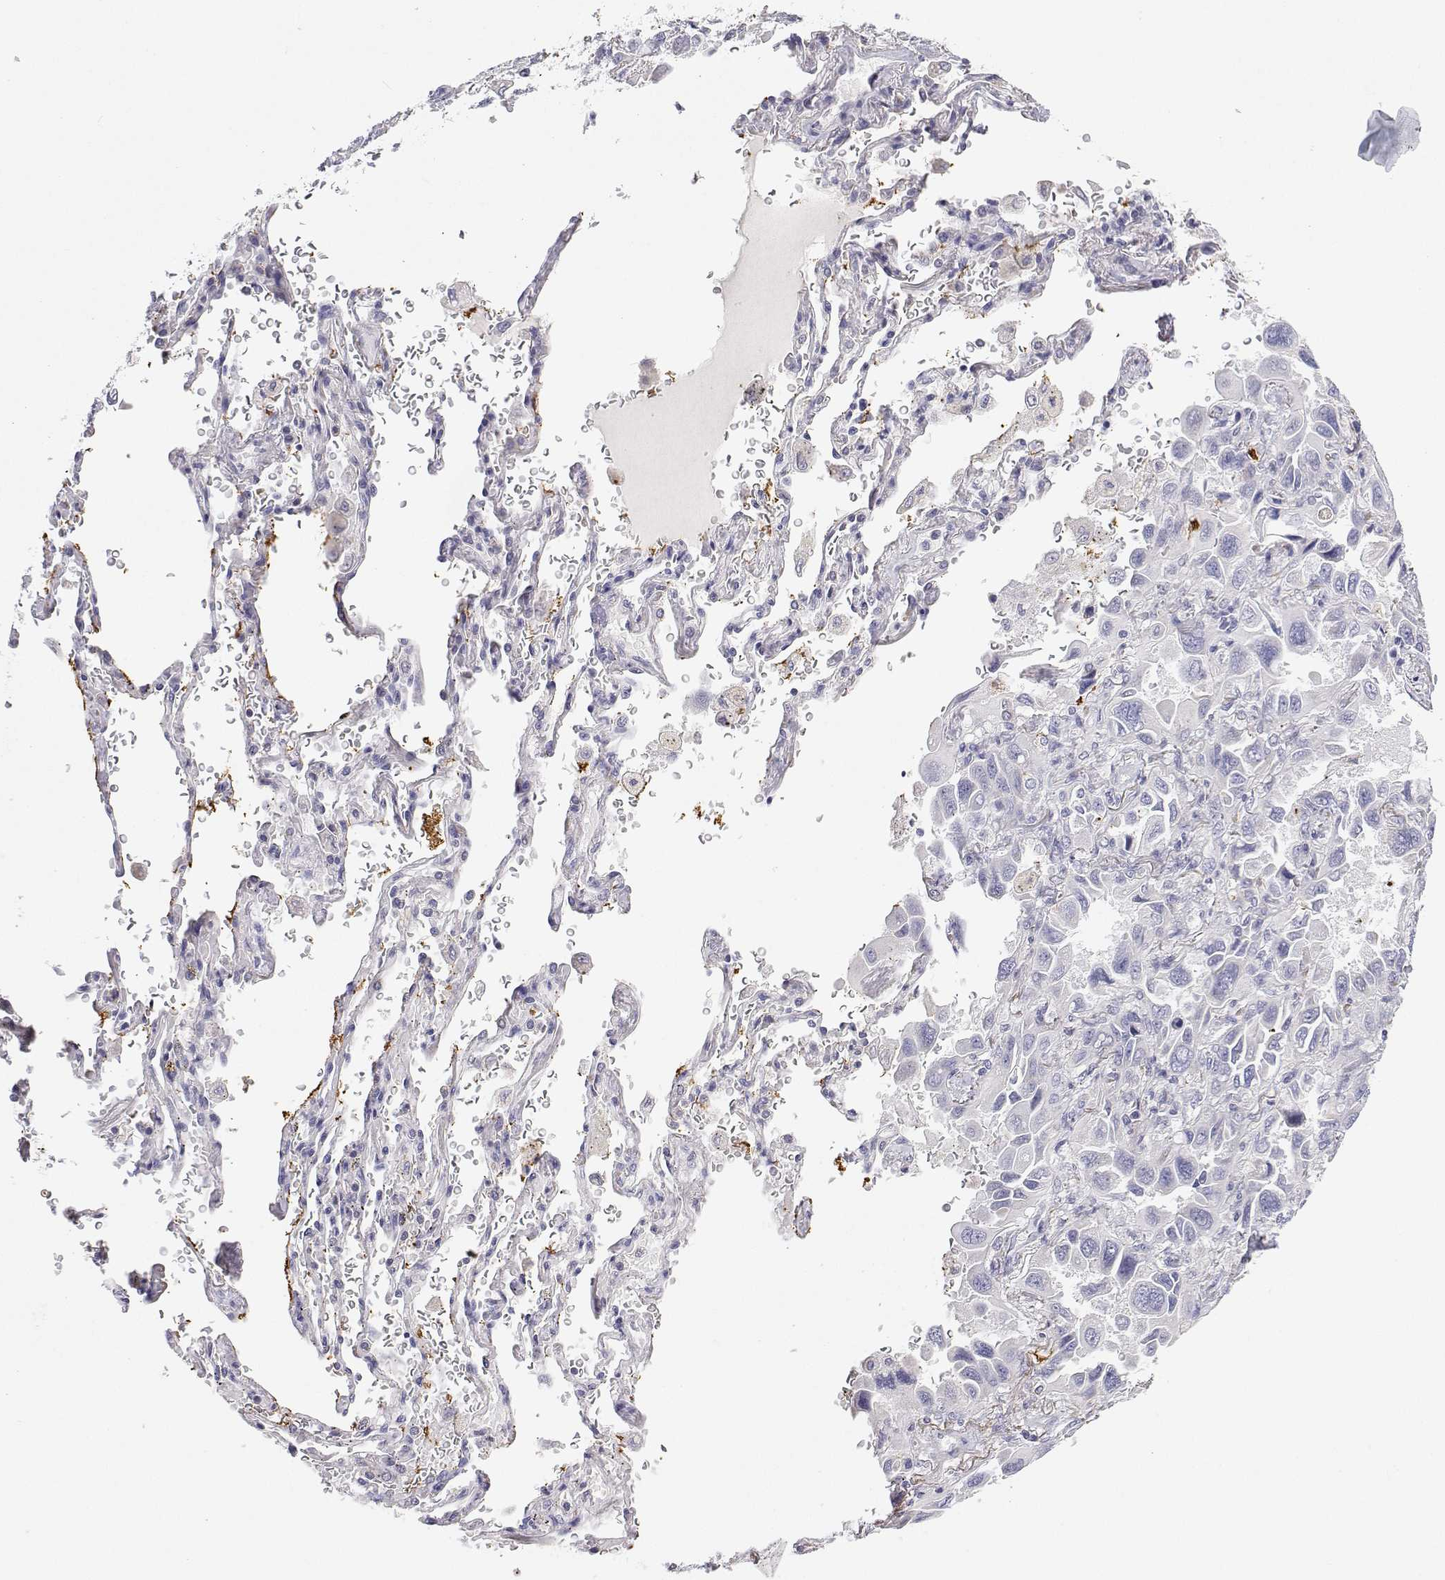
{"staining": {"intensity": "negative", "quantity": "none", "location": "none"}, "tissue": "lung cancer", "cell_type": "Tumor cells", "image_type": "cancer", "snomed": [{"axis": "morphology", "description": "Adenocarcinoma, NOS"}, {"axis": "topography", "description": "Lung"}], "caption": "The immunohistochemistry histopathology image has no significant positivity in tumor cells of lung adenocarcinoma tissue. (Stains: DAB (3,3'-diaminobenzidine) IHC with hematoxylin counter stain, Microscopy: brightfield microscopy at high magnification).", "gene": "ANKRD65", "patient": {"sex": "male", "age": 64}}